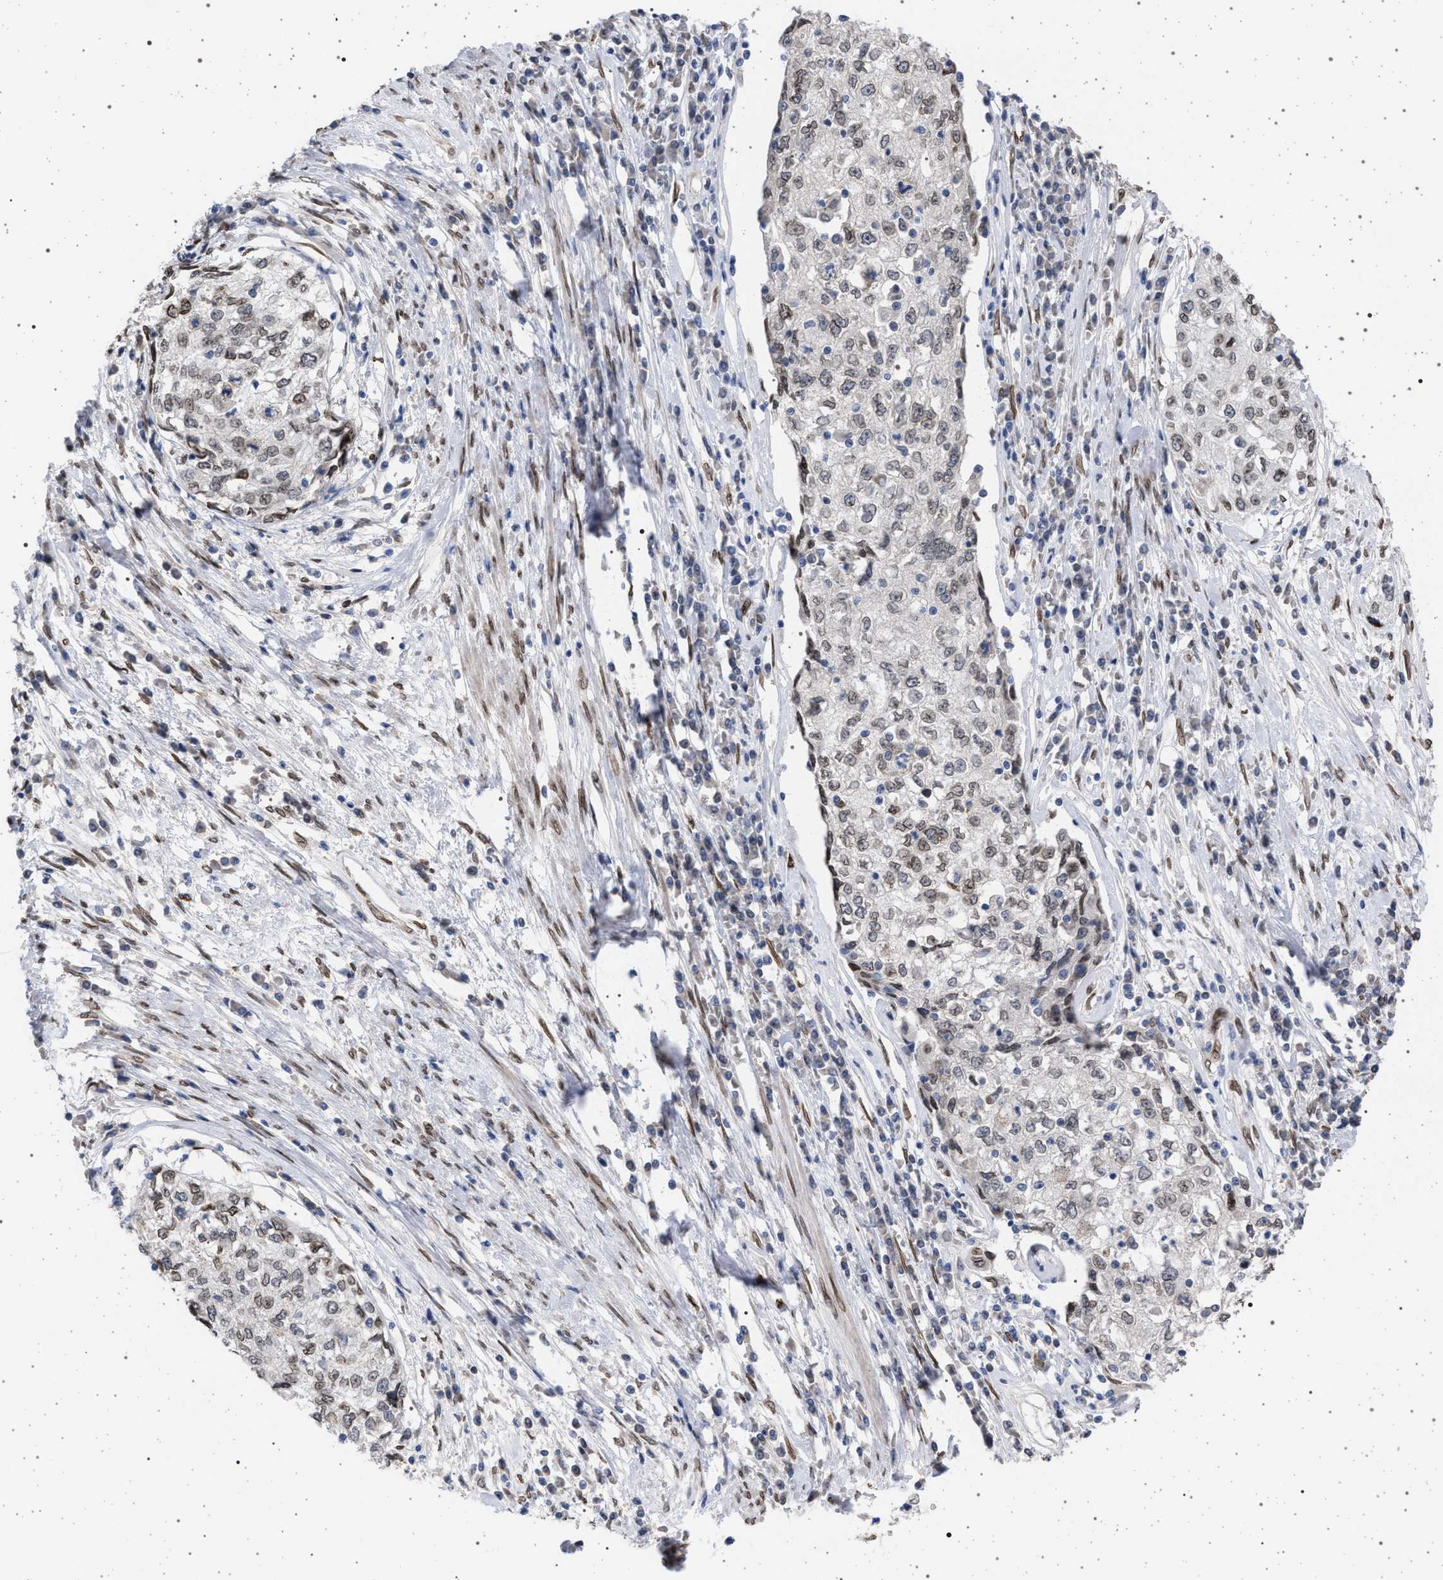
{"staining": {"intensity": "moderate", "quantity": ">75%", "location": "nuclear"}, "tissue": "cervical cancer", "cell_type": "Tumor cells", "image_type": "cancer", "snomed": [{"axis": "morphology", "description": "Squamous cell carcinoma, NOS"}, {"axis": "topography", "description": "Cervix"}], "caption": "Cervical cancer (squamous cell carcinoma) stained with a protein marker exhibits moderate staining in tumor cells.", "gene": "ING2", "patient": {"sex": "female", "age": 57}}